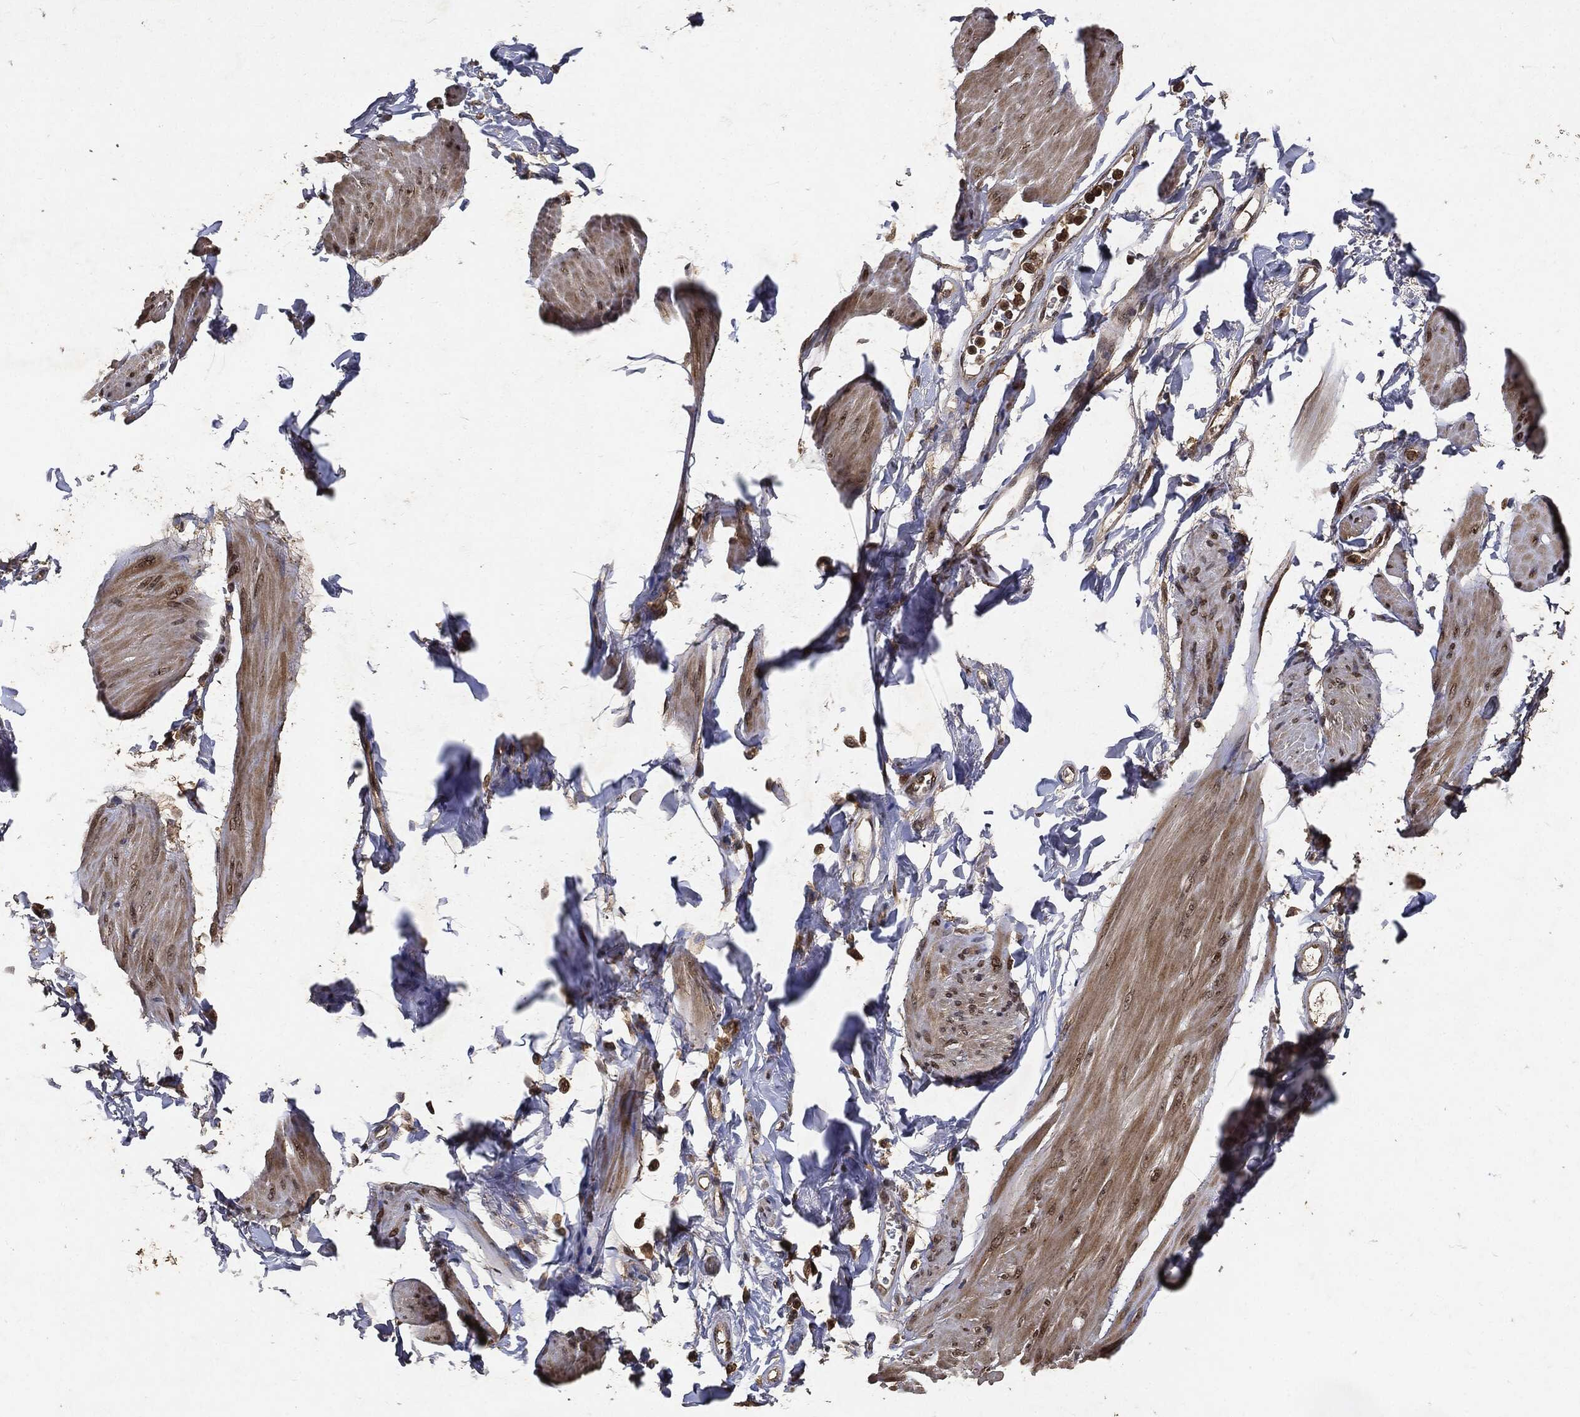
{"staining": {"intensity": "moderate", "quantity": "<25%", "location": "cytoplasmic/membranous"}, "tissue": "smooth muscle", "cell_type": "Smooth muscle cells", "image_type": "normal", "snomed": [{"axis": "morphology", "description": "Normal tissue, NOS"}, {"axis": "topography", "description": "Adipose tissue"}, {"axis": "topography", "description": "Smooth muscle"}, {"axis": "topography", "description": "Peripheral nerve tissue"}], "caption": "Immunohistochemistry (IHC) photomicrograph of benign smooth muscle stained for a protein (brown), which displays low levels of moderate cytoplasmic/membranous expression in about <25% of smooth muscle cells.", "gene": "ZNF226", "patient": {"sex": "male", "age": 83}}